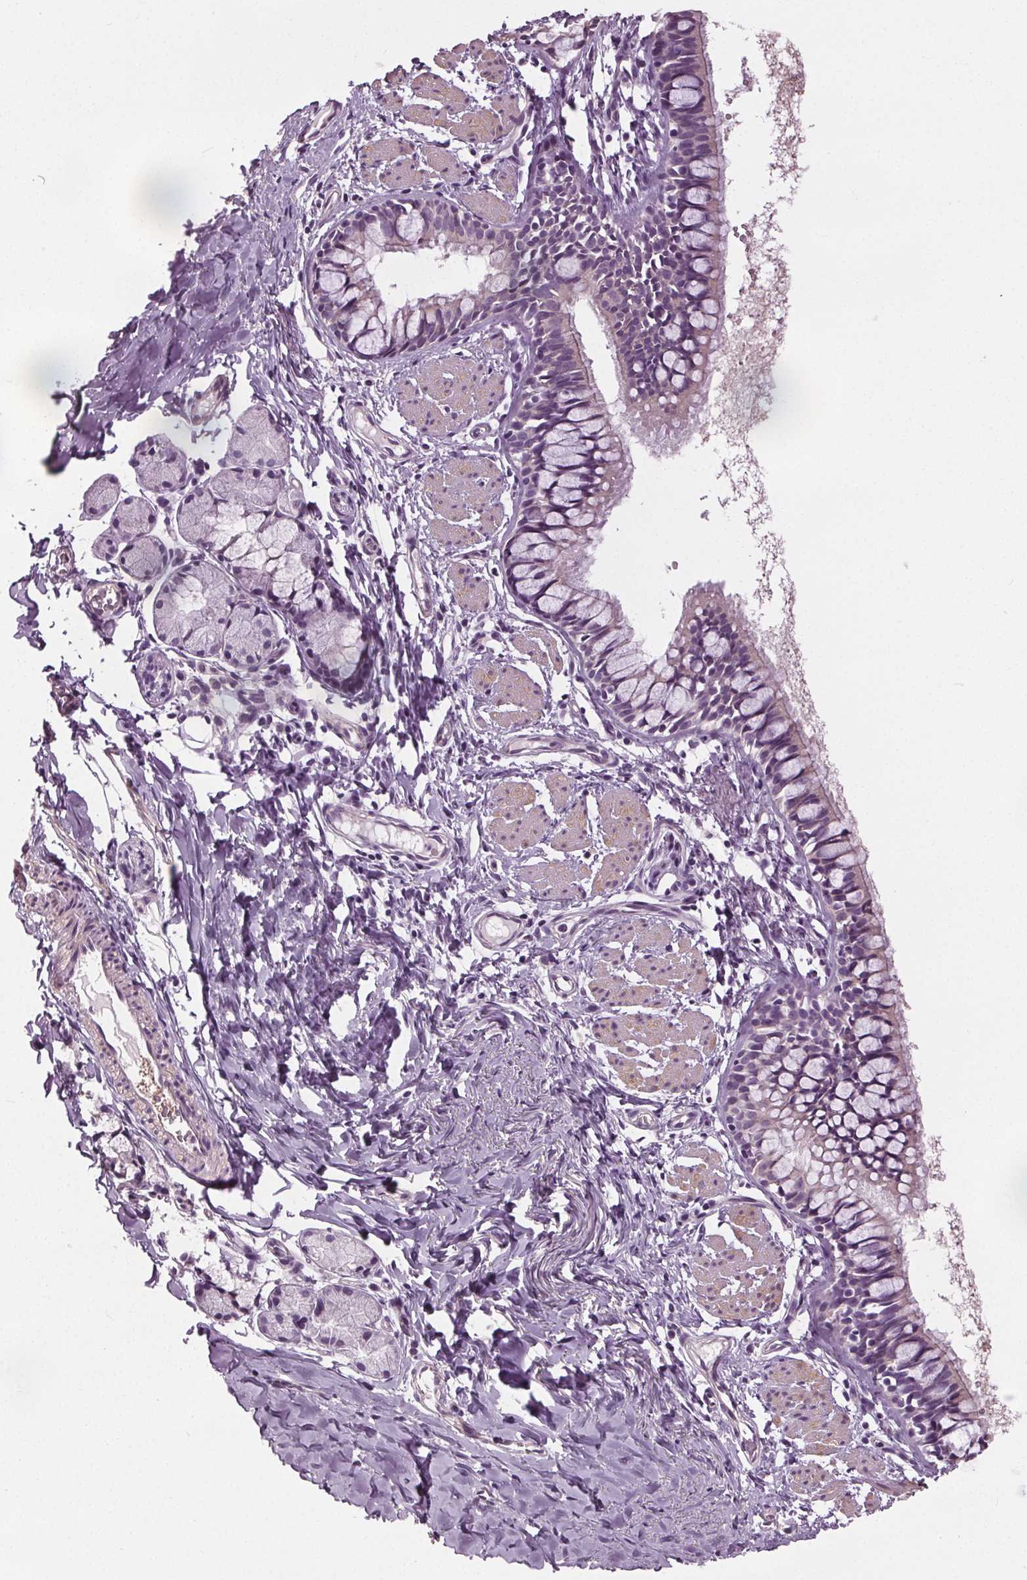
{"staining": {"intensity": "negative", "quantity": "none", "location": "none"}, "tissue": "bronchus", "cell_type": "Respiratory epithelial cells", "image_type": "normal", "snomed": [{"axis": "morphology", "description": "Normal tissue, NOS"}, {"axis": "topography", "description": "Bronchus"}], "caption": "IHC of benign bronchus displays no expression in respiratory epithelial cells.", "gene": "RASA1", "patient": {"sex": "male", "age": 1}}